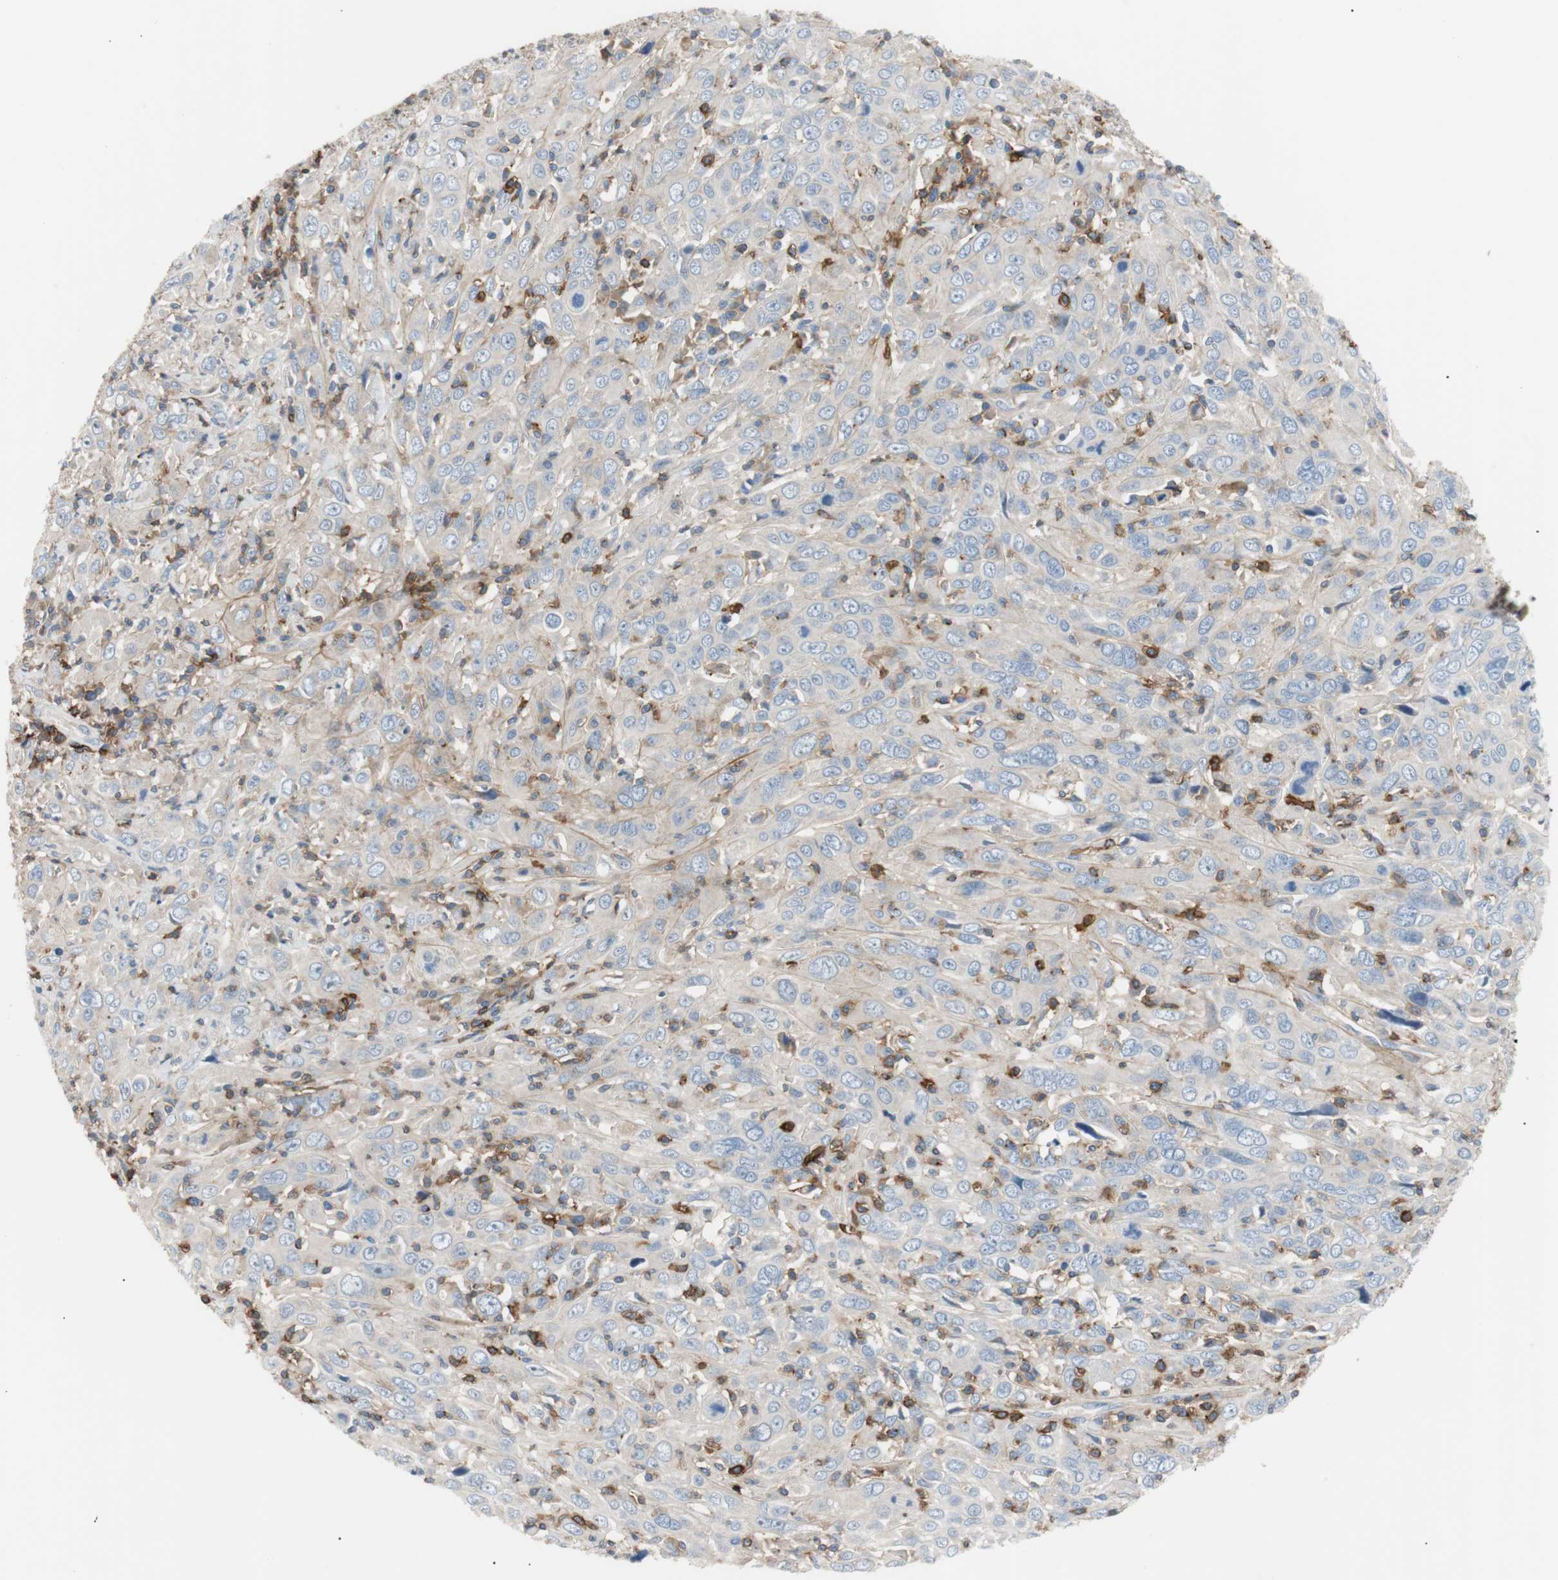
{"staining": {"intensity": "weak", "quantity": ">75%", "location": "cytoplasmic/membranous"}, "tissue": "cervical cancer", "cell_type": "Tumor cells", "image_type": "cancer", "snomed": [{"axis": "morphology", "description": "Squamous cell carcinoma, NOS"}, {"axis": "topography", "description": "Cervix"}], "caption": "Protein expression analysis of human squamous cell carcinoma (cervical) reveals weak cytoplasmic/membranous positivity in about >75% of tumor cells. Nuclei are stained in blue.", "gene": "TNFRSF18", "patient": {"sex": "female", "age": 46}}